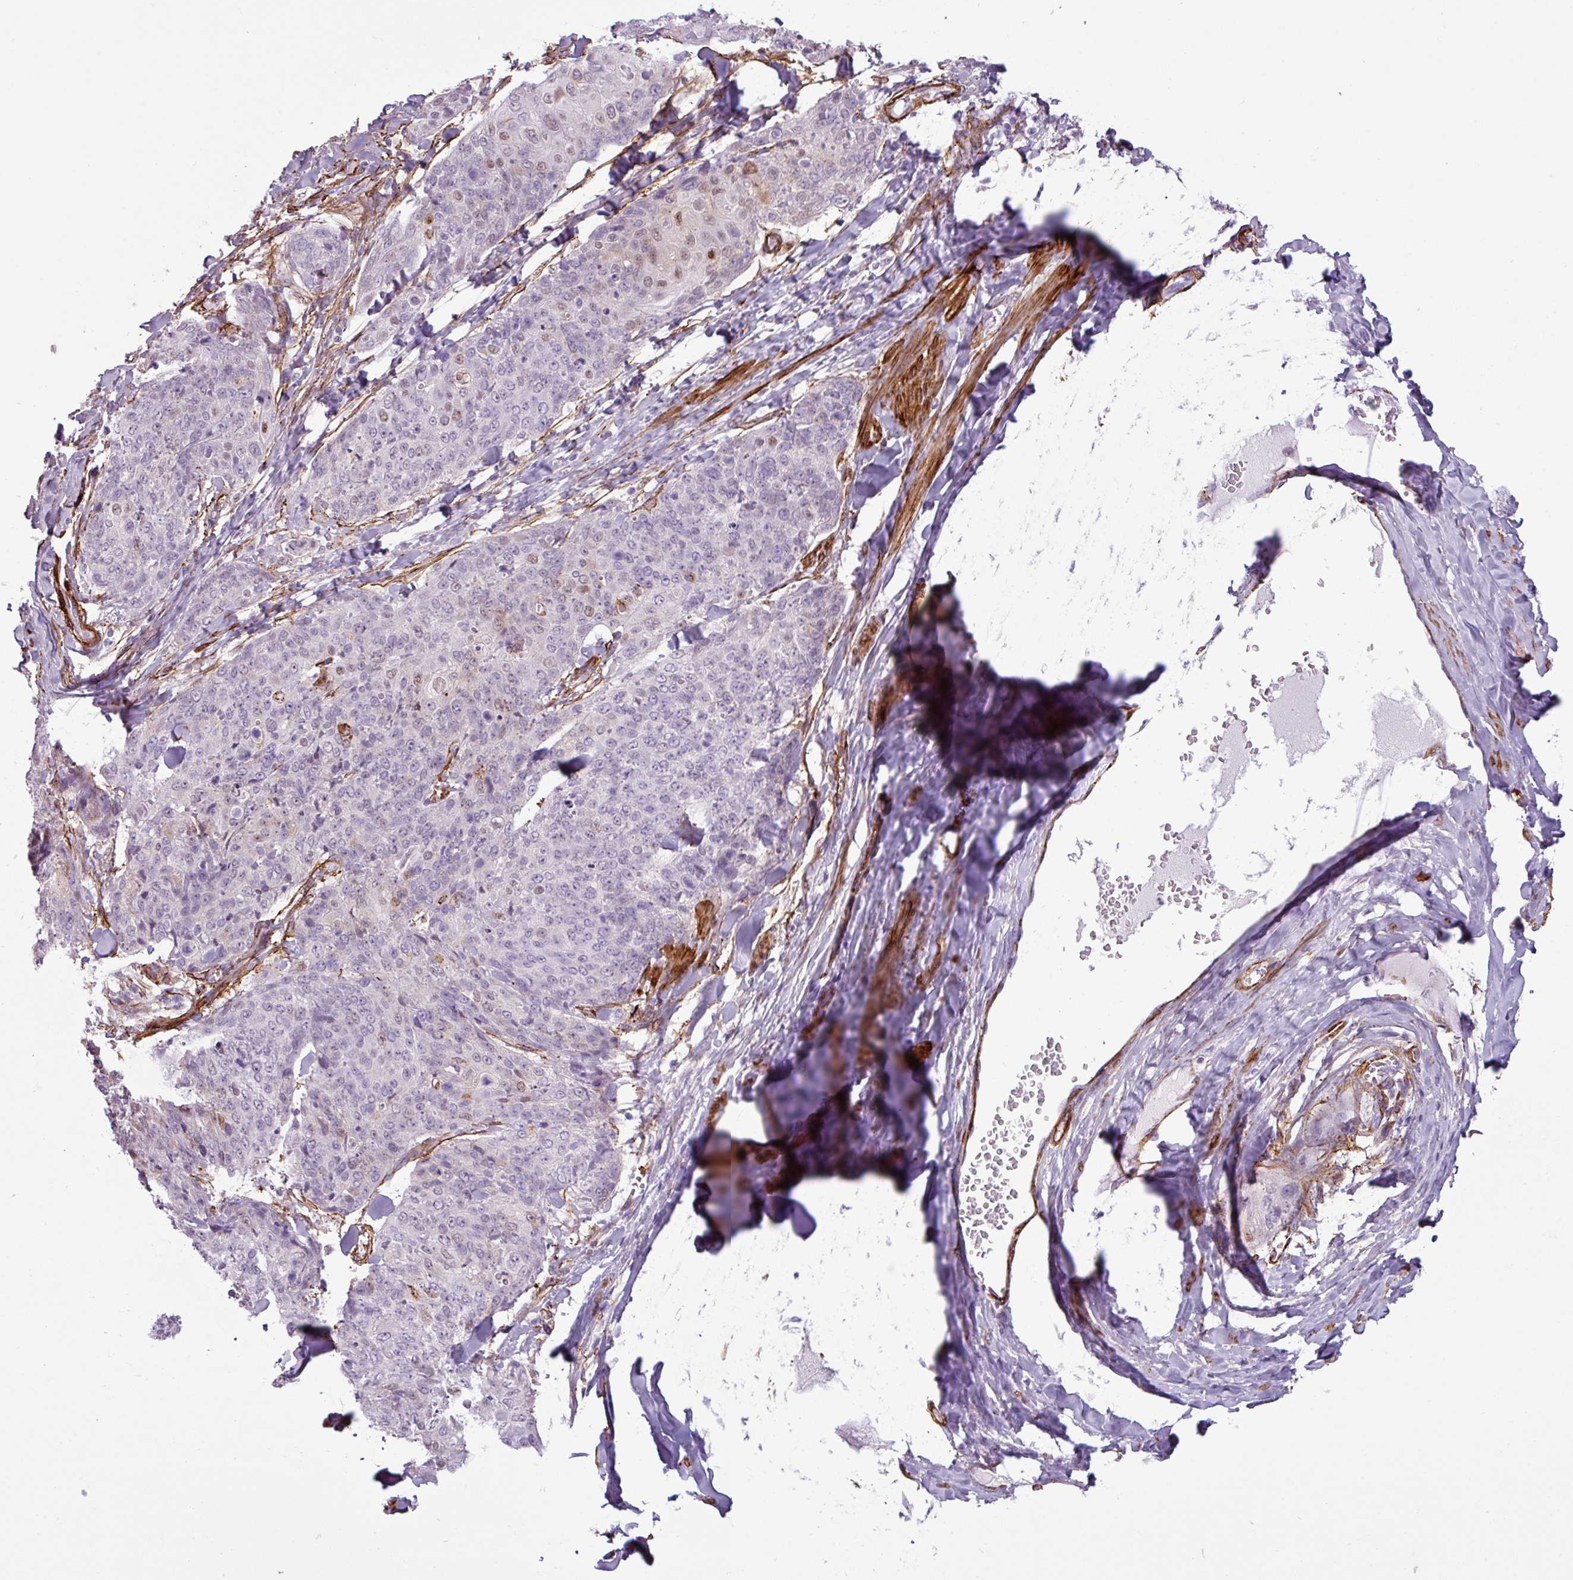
{"staining": {"intensity": "moderate", "quantity": "<25%", "location": "nuclear"}, "tissue": "skin cancer", "cell_type": "Tumor cells", "image_type": "cancer", "snomed": [{"axis": "morphology", "description": "Squamous cell carcinoma, NOS"}, {"axis": "topography", "description": "Skin"}, {"axis": "topography", "description": "Vulva"}], "caption": "The photomicrograph exhibits immunohistochemical staining of skin cancer (squamous cell carcinoma). There is moderate nuclear expression is present in approximately <25% of tumor cells. (DAB = brown stain, brightfield microscopy at high magnification).", "gene": "ATP10A", "patient": {"sex": "female", "age": 85}}